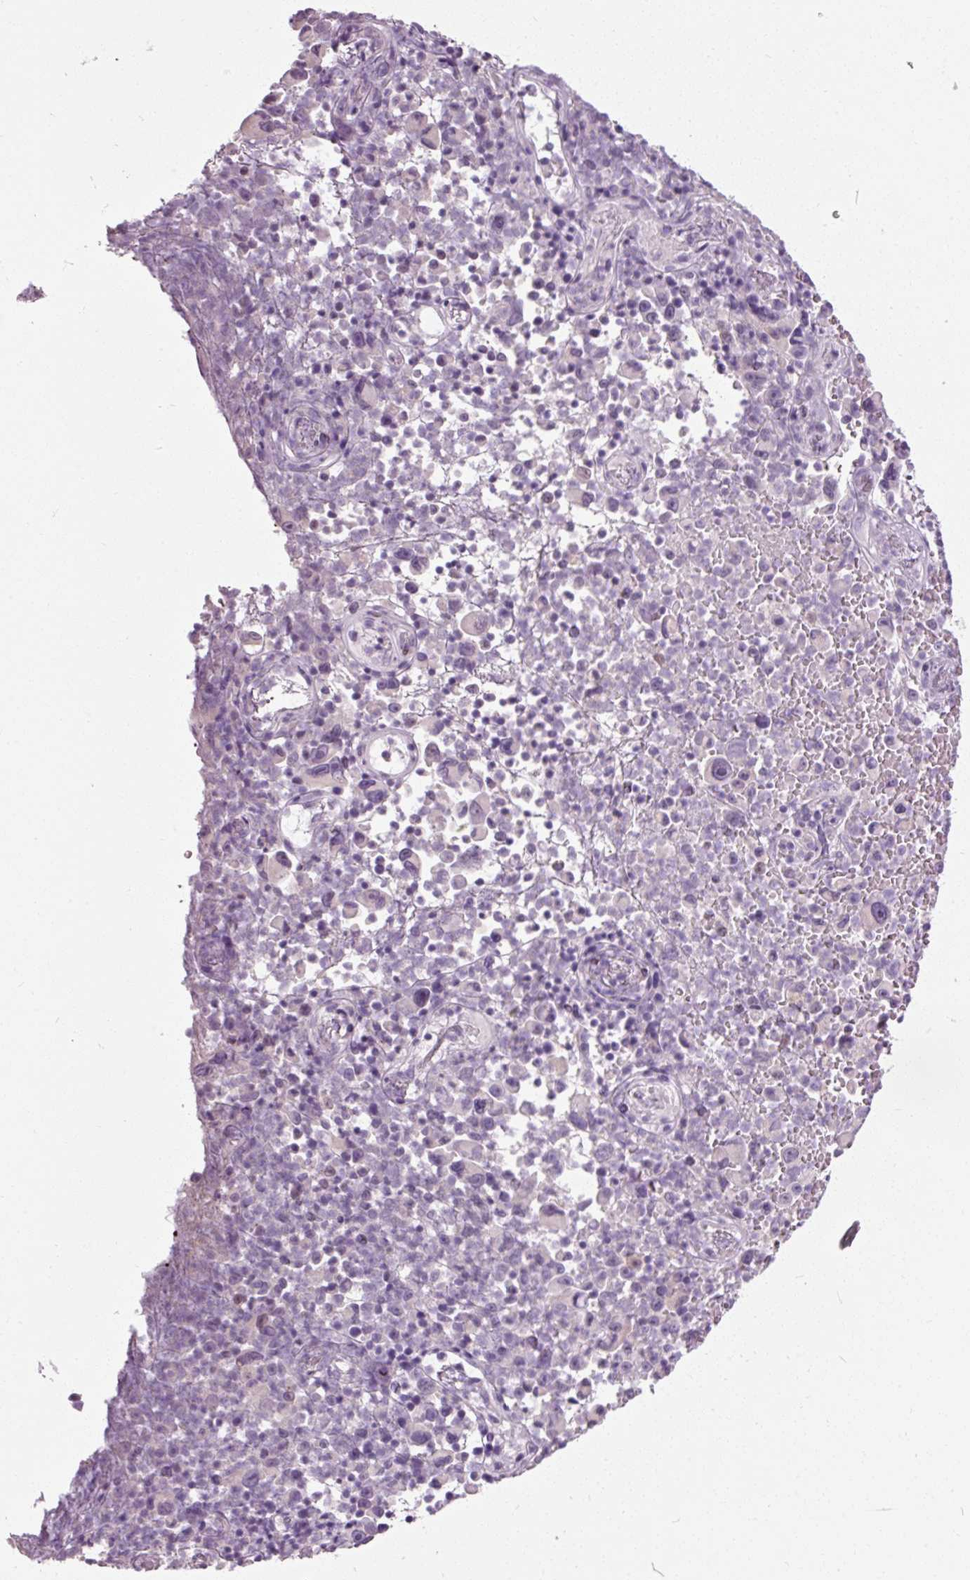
{"staining": {"intensity": "negative", "quantity": "none", "location": "none"}, "tissue": "melanoma", "cell_type": "Tumor cells", "image_type": "cancer", "snomed": [{"axis": "morphology", "description": "Malignant melanoma, NOS"}, {"axis": "topography", "description": "Skin"}], "caption": "A high-resolution photomicrograph shows immunohistochemistry (IHC) staining of malignant melanoma, which reveals no significant staining in tumor cells.", "gene": "MUC5AC", "patient": {"sex": "female", "age": 82}}